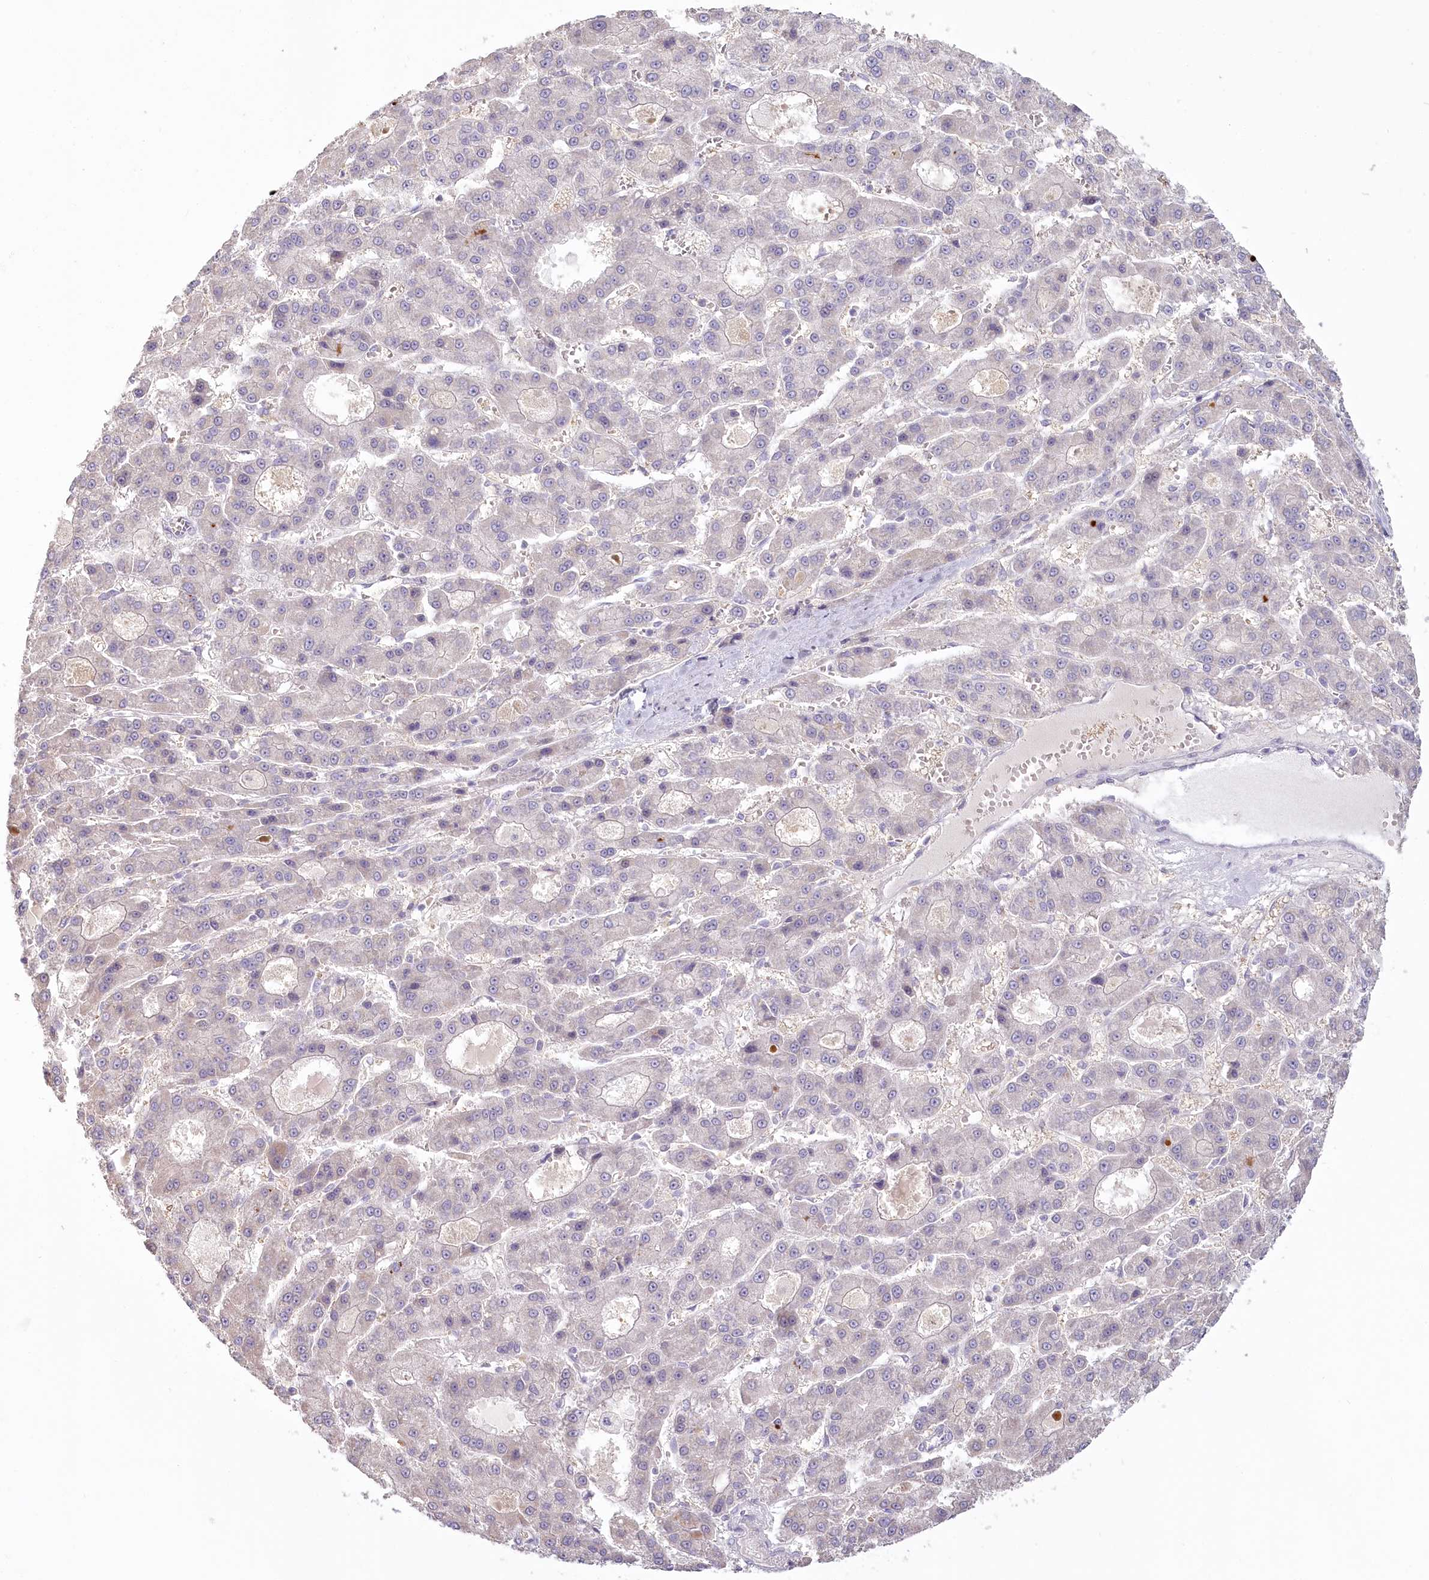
{"staining": {"intensity": "negative", "quantity": "none", "location": "none"}, "tissue": "liver cancer", "cell_type": "Tumor cells", "image_type": "cancer", "snomed": [{"axis": "morphology", "description": "Carcinoma, Hepatocellular, NOS"}, {"axis": "topography", "description": "Liver"}], "caption": "Protein analysis of liver hepatocellular carcinoma exhibits no significant expression in tumor cells.", "gene": "USP11", "patient": {"sex": "male", "age": 70}}